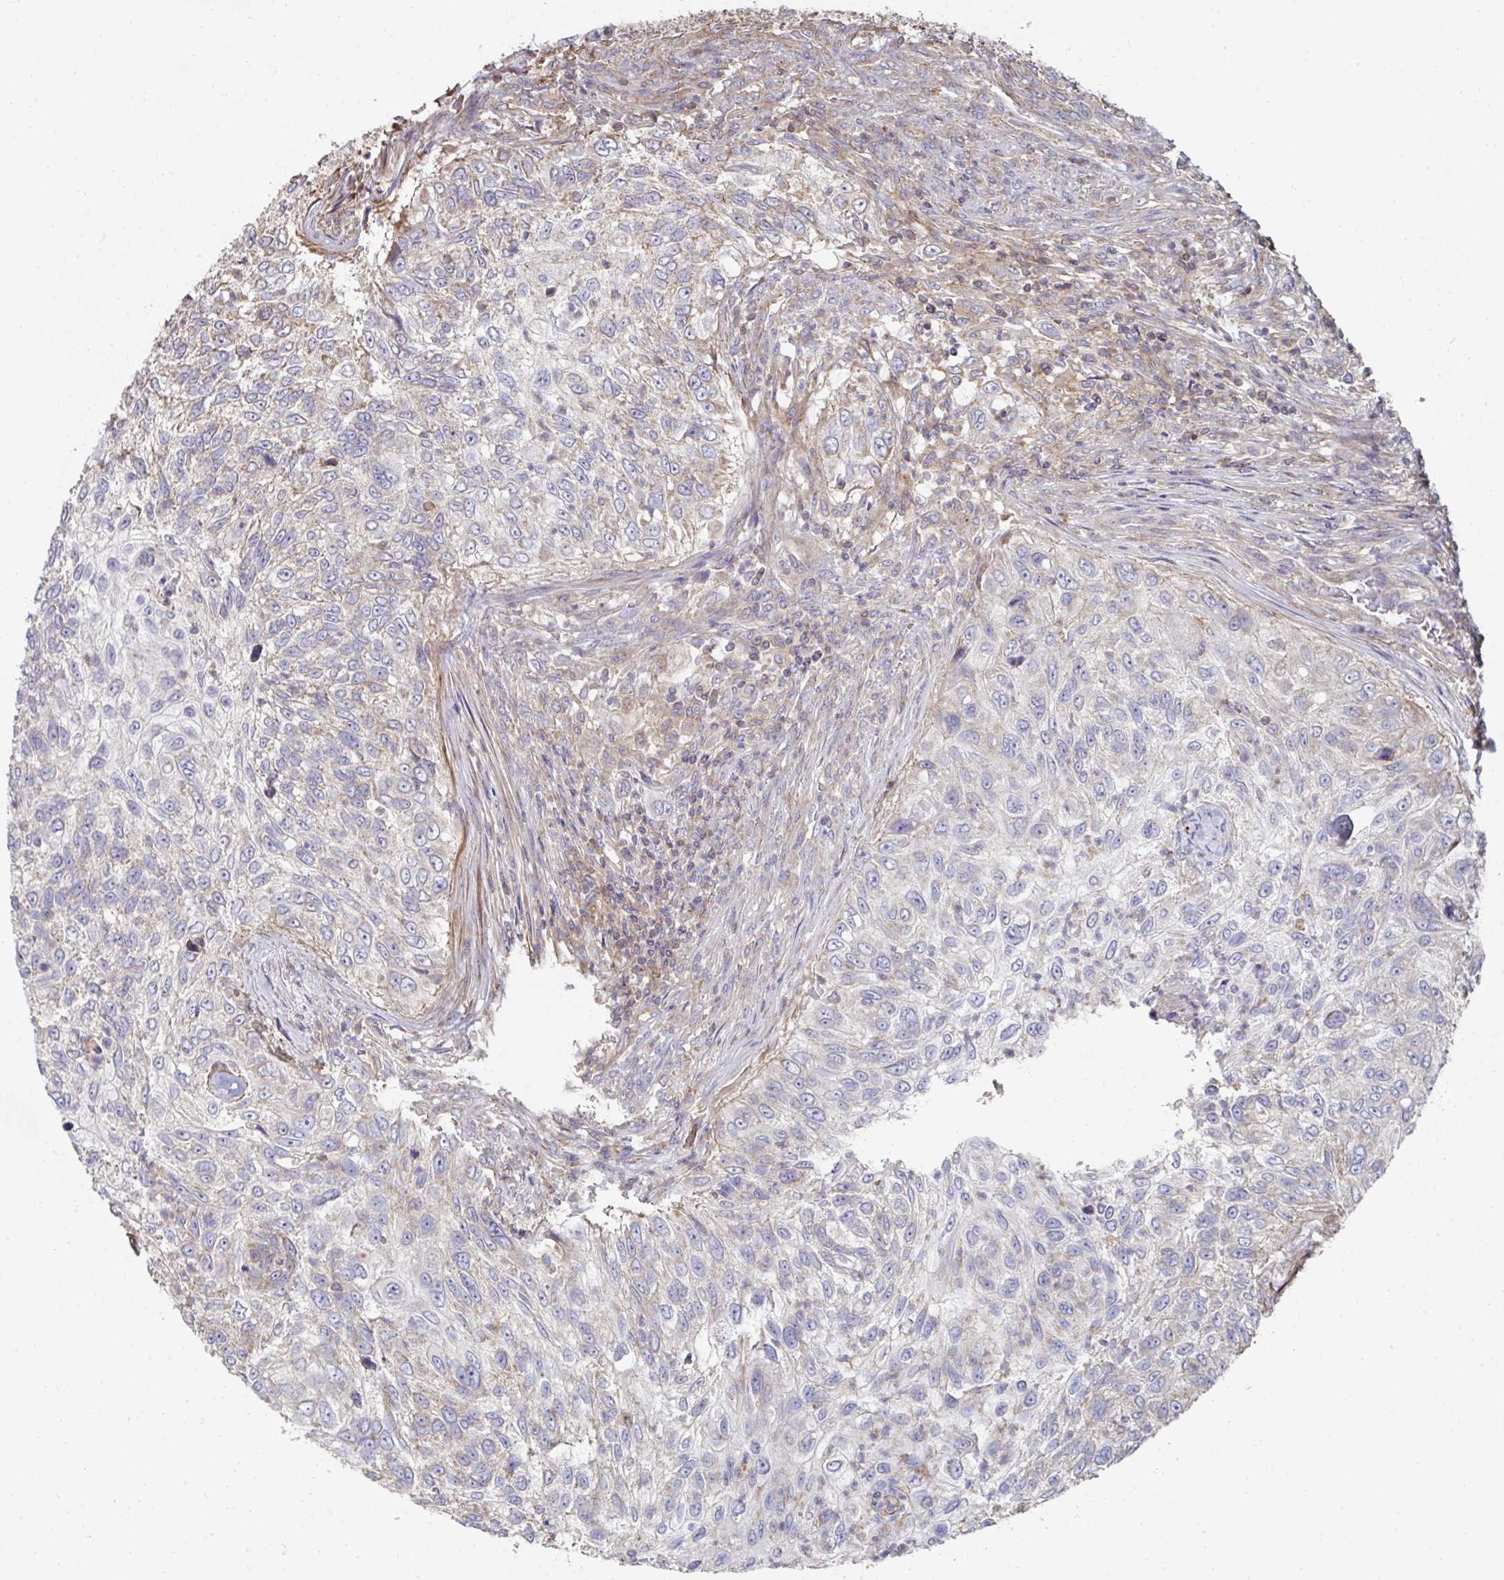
{"staining": {"intensity": "weak", "quantity": "<25%", "location": "cytoplasmic/membranous"}, "tissue": "urothelial cancer", "cell_type": "Tumor cells", "image_type": "cancer", "snomed": [{"axis": "morphology", "description": "Urothelial carcinoma, High grade"}, {"axis": "topography", "description": "Urinary bladder"}], "caption": "This is an immunohistochemistry (IHC) micrograph of urothelial carcinoma (high-grade). There is no positivity in tumor cells.", "gene": "DZANK1", "patient": {"sex": "female", "age": 60}}